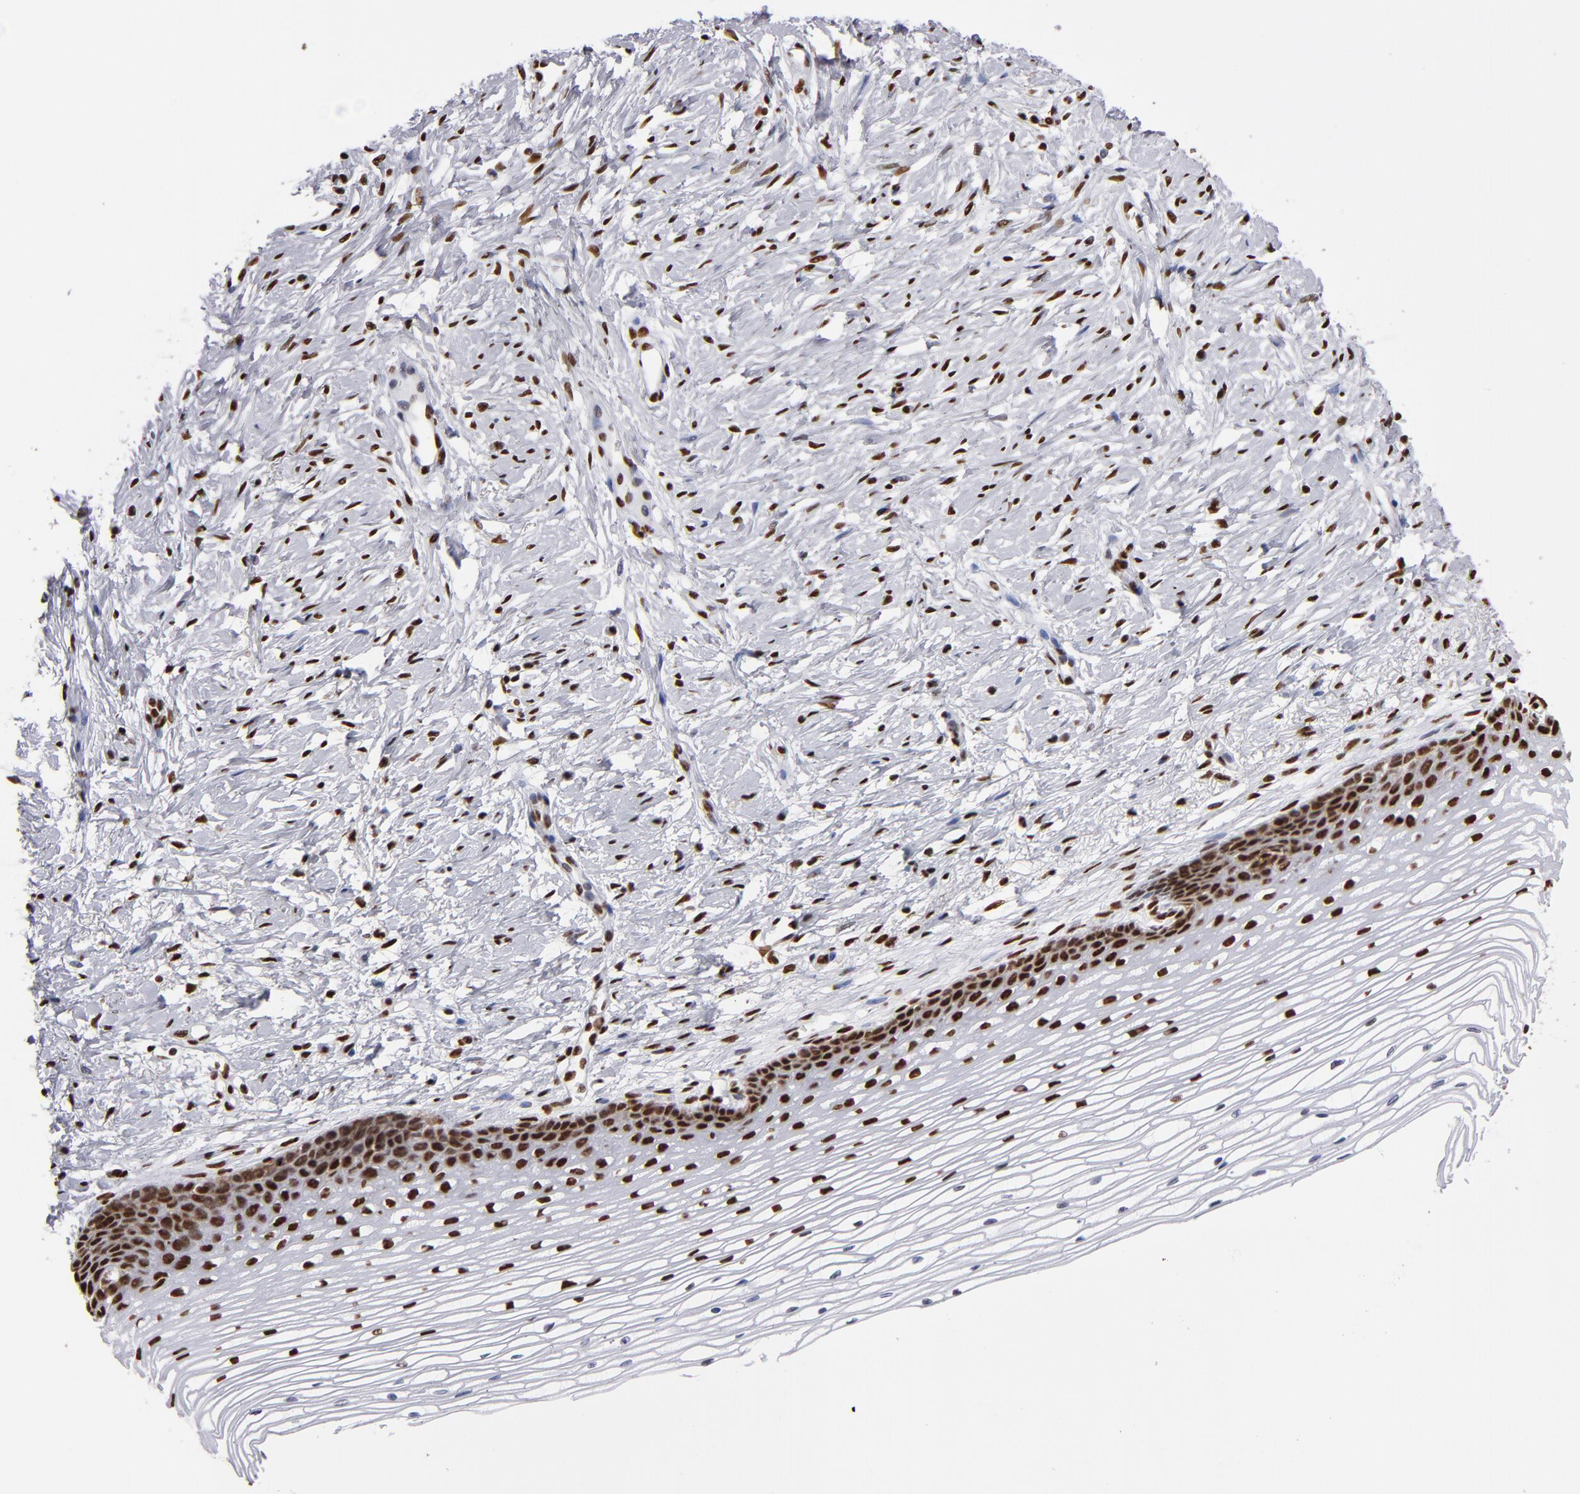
{"staining": {"intensity": "strong", "quantity": ">75%", "location": "nuclear"}, "tissue": "cervix", "cell_type": "Glandular cells", "image_type": "normal", "snomed": [{"axis": "morphology", "description": "Normal tissue, NOS"}, {"axis": "topography", "description": "Cervix"}], "caption": "IHC micrograph of benign human cervix stained for a protein (brown), which shows high levels of strong nuclear staining in approximately >75% of glandular cells.", "gene": "MRE11", "patient": {"sex": "female", "age": 77}}